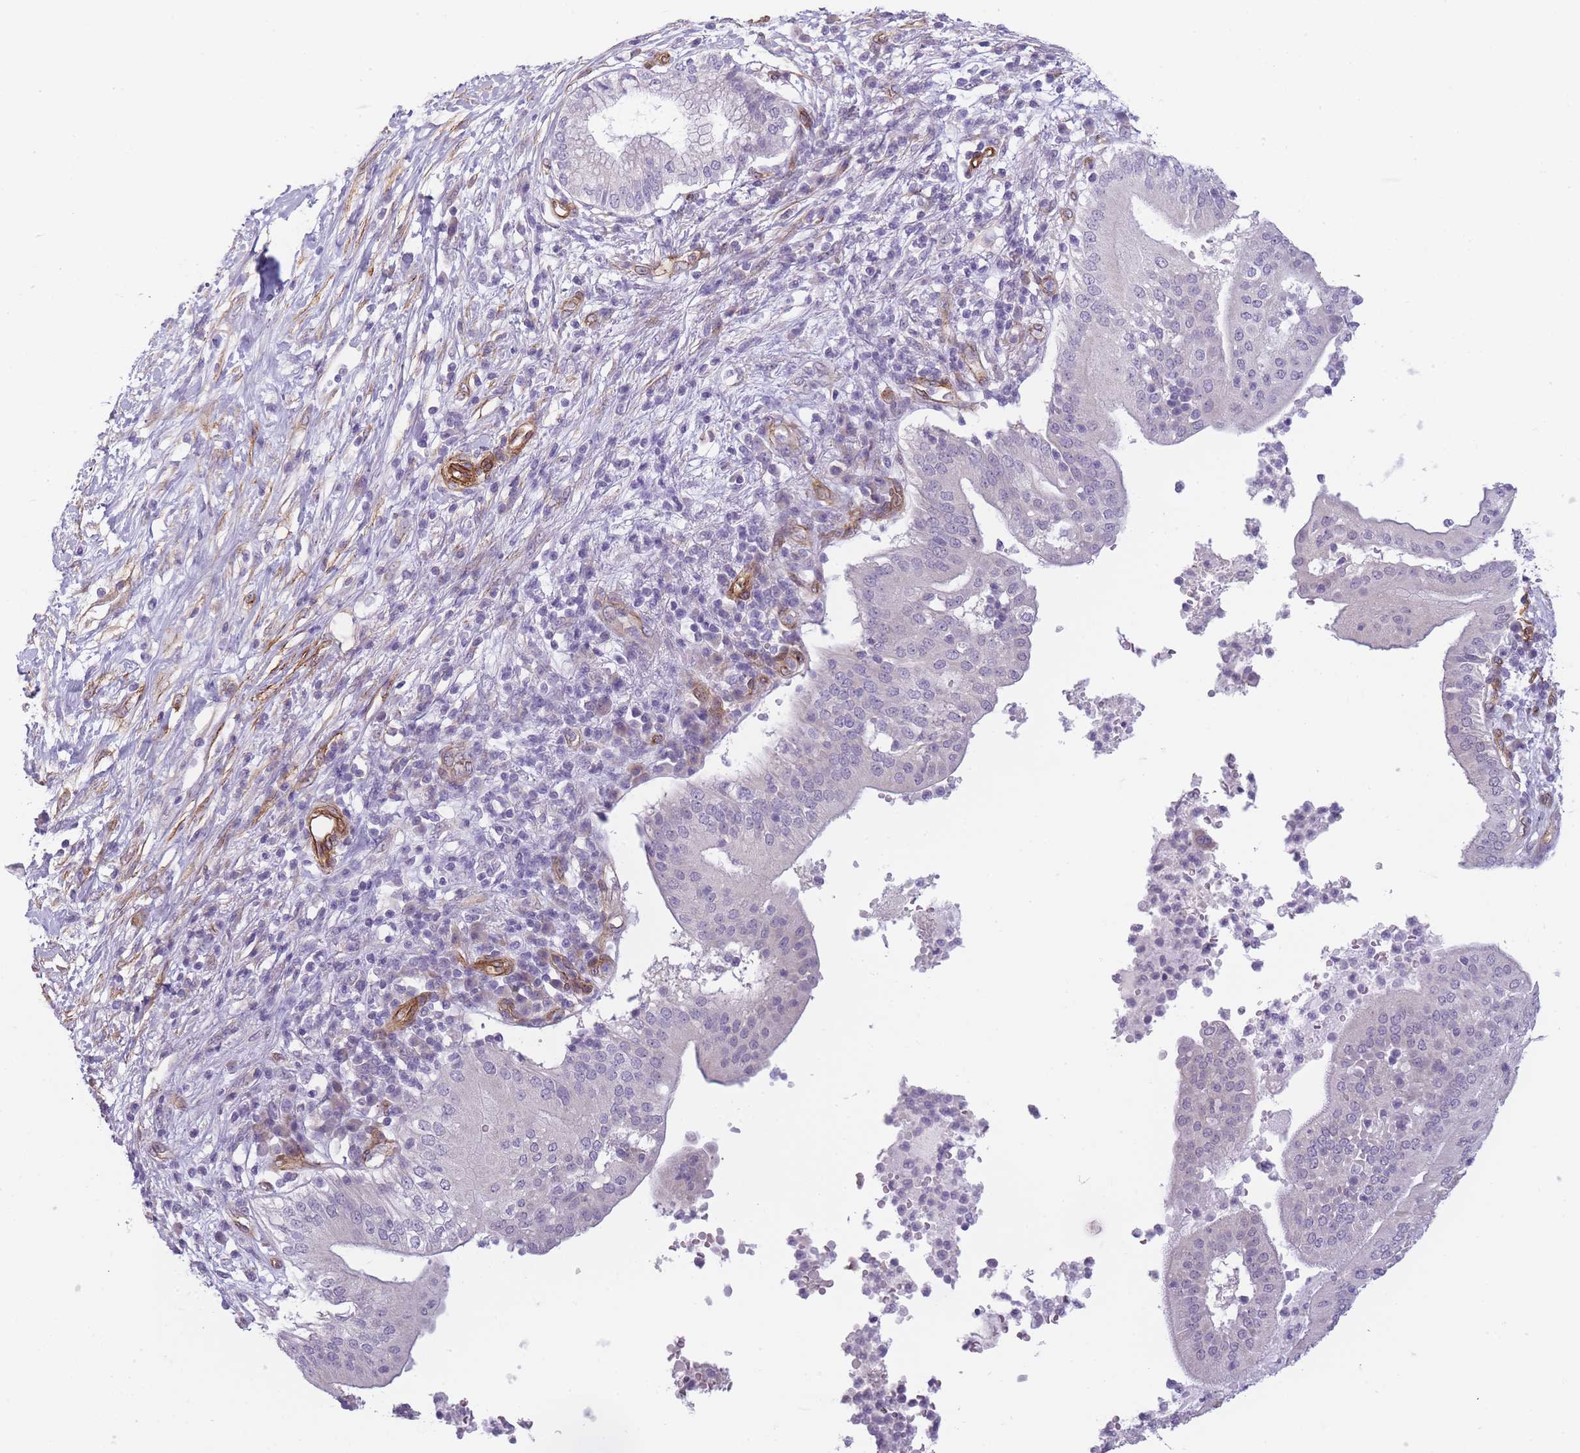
{"staining": {"intensity": "negative", "quantity": "none", "location": "none"}, "tissue": "pancreatic cancer", "cell_type": "Tumor cells", "image_type": "cancer", "snomed": [{"axis": "morphology", "description": "Adenocarcinoma, NOS"}, {"axis": "topography", "description": "Pancreas"}], "caption": "Tumor cells are negative for brown protein staining in pancreatic adenocarcinoma. (IHC, brightfield microscopy, high magnification).", "gene": "OR6B3", "patient": {"sex": "male", "age": 68}}